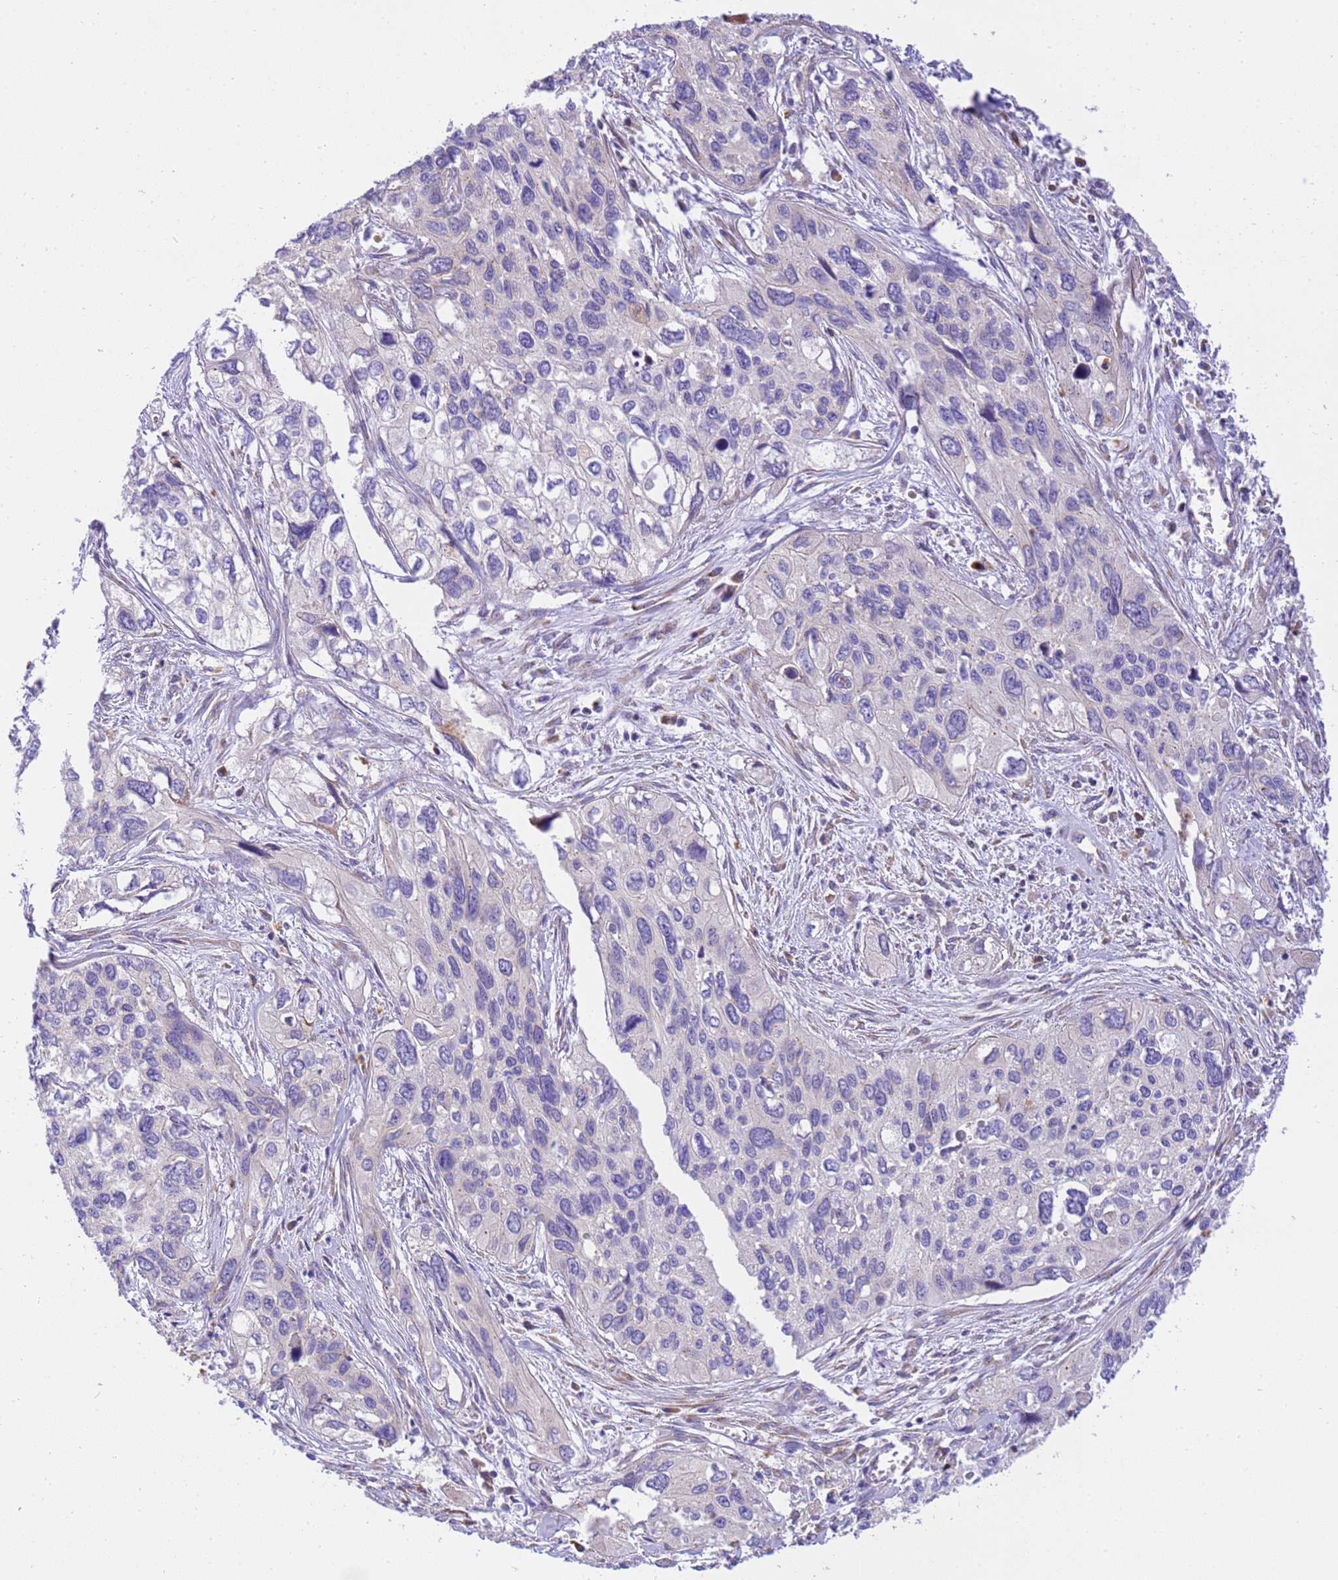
{"staining": {"intensity": "negative", "quantity": "none", "location": "none"}, "tissue": "cervical cancer", "cell_type": "Tumor cells", "image_type": "cancer", "snomed": [{"axis": "morphology", "description": "Squamous cell carcinoma, NOS"}, {"axis": "topography", "description": "Cervix"}], "caption": "High magnification brightfield microscopy of squamous cell carcinoma (cervical) stained with DAB (3,3'-diaminobenzidine) (brown) and counterstained with hematoxylin (blue): tumor cells show no significant expression. The staining is performed using DAB brown chromogen with nuclei counter-stained in using hematoxylin.", "gene": "RHBDD3", "patient": {"sex": "female", "age": 55}}